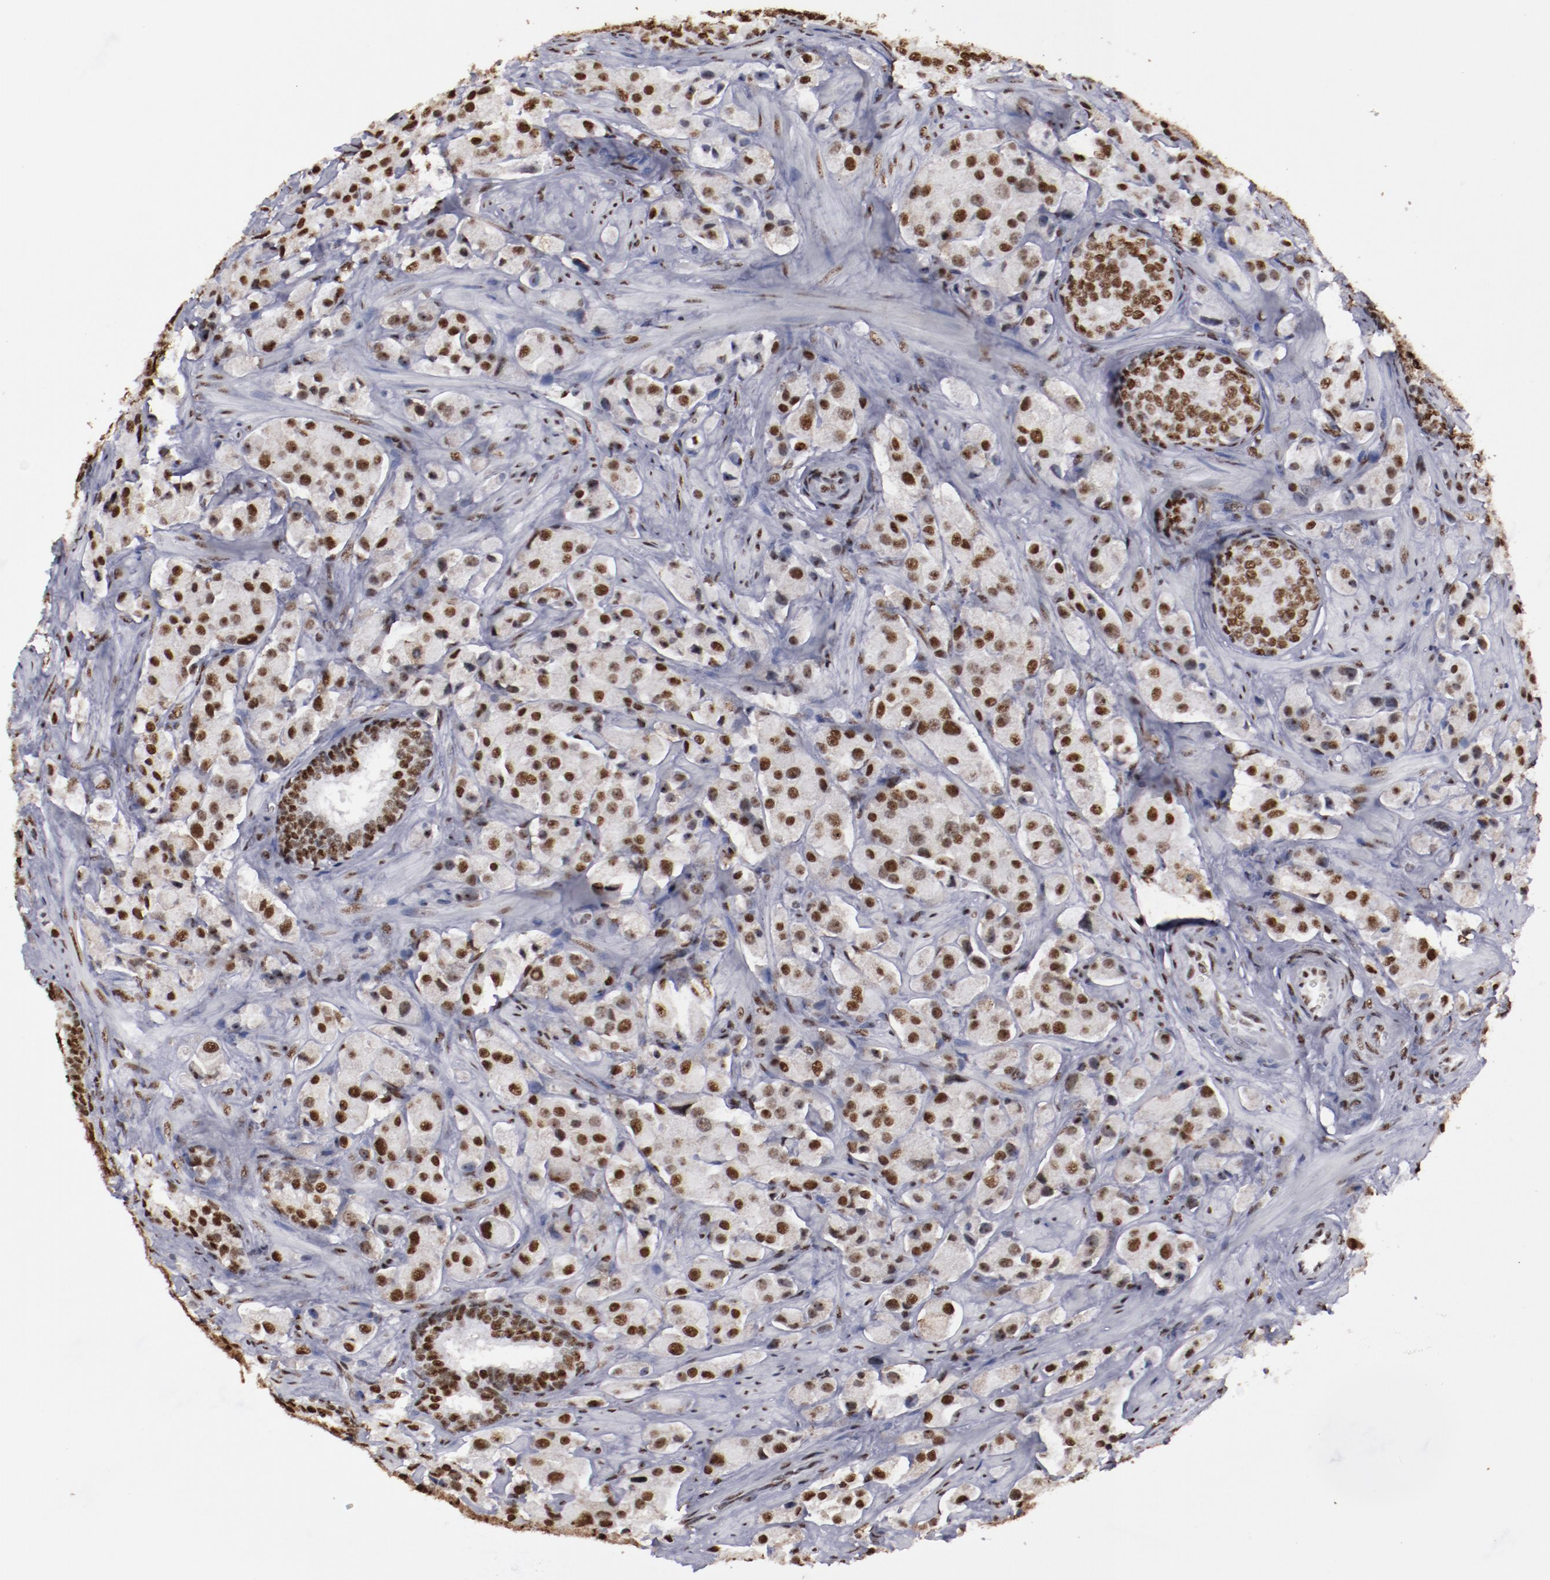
{"staining": {"intensity": "strong", "quantity": ">75%", "location": "nuclear"}, "tissue": "prostate cancer", "cell_type": "Tumor cells", "image_type": "cancer", "snomed": [{"axis": "morphology", "description": "Adenocarcinoma, Medium grade"}, {"axis": "topography", "description": "Prostate"}], "caption": "Immunohistochemistry (DAB (3,3'-diaminobenzidine)) staining of human prostate cancer exhibits strong nuclear protein expression in approximately >75% of tumor cells.", "gene": "HNRNPA2B1", "patient": {"sex": "male", "age": 70}}